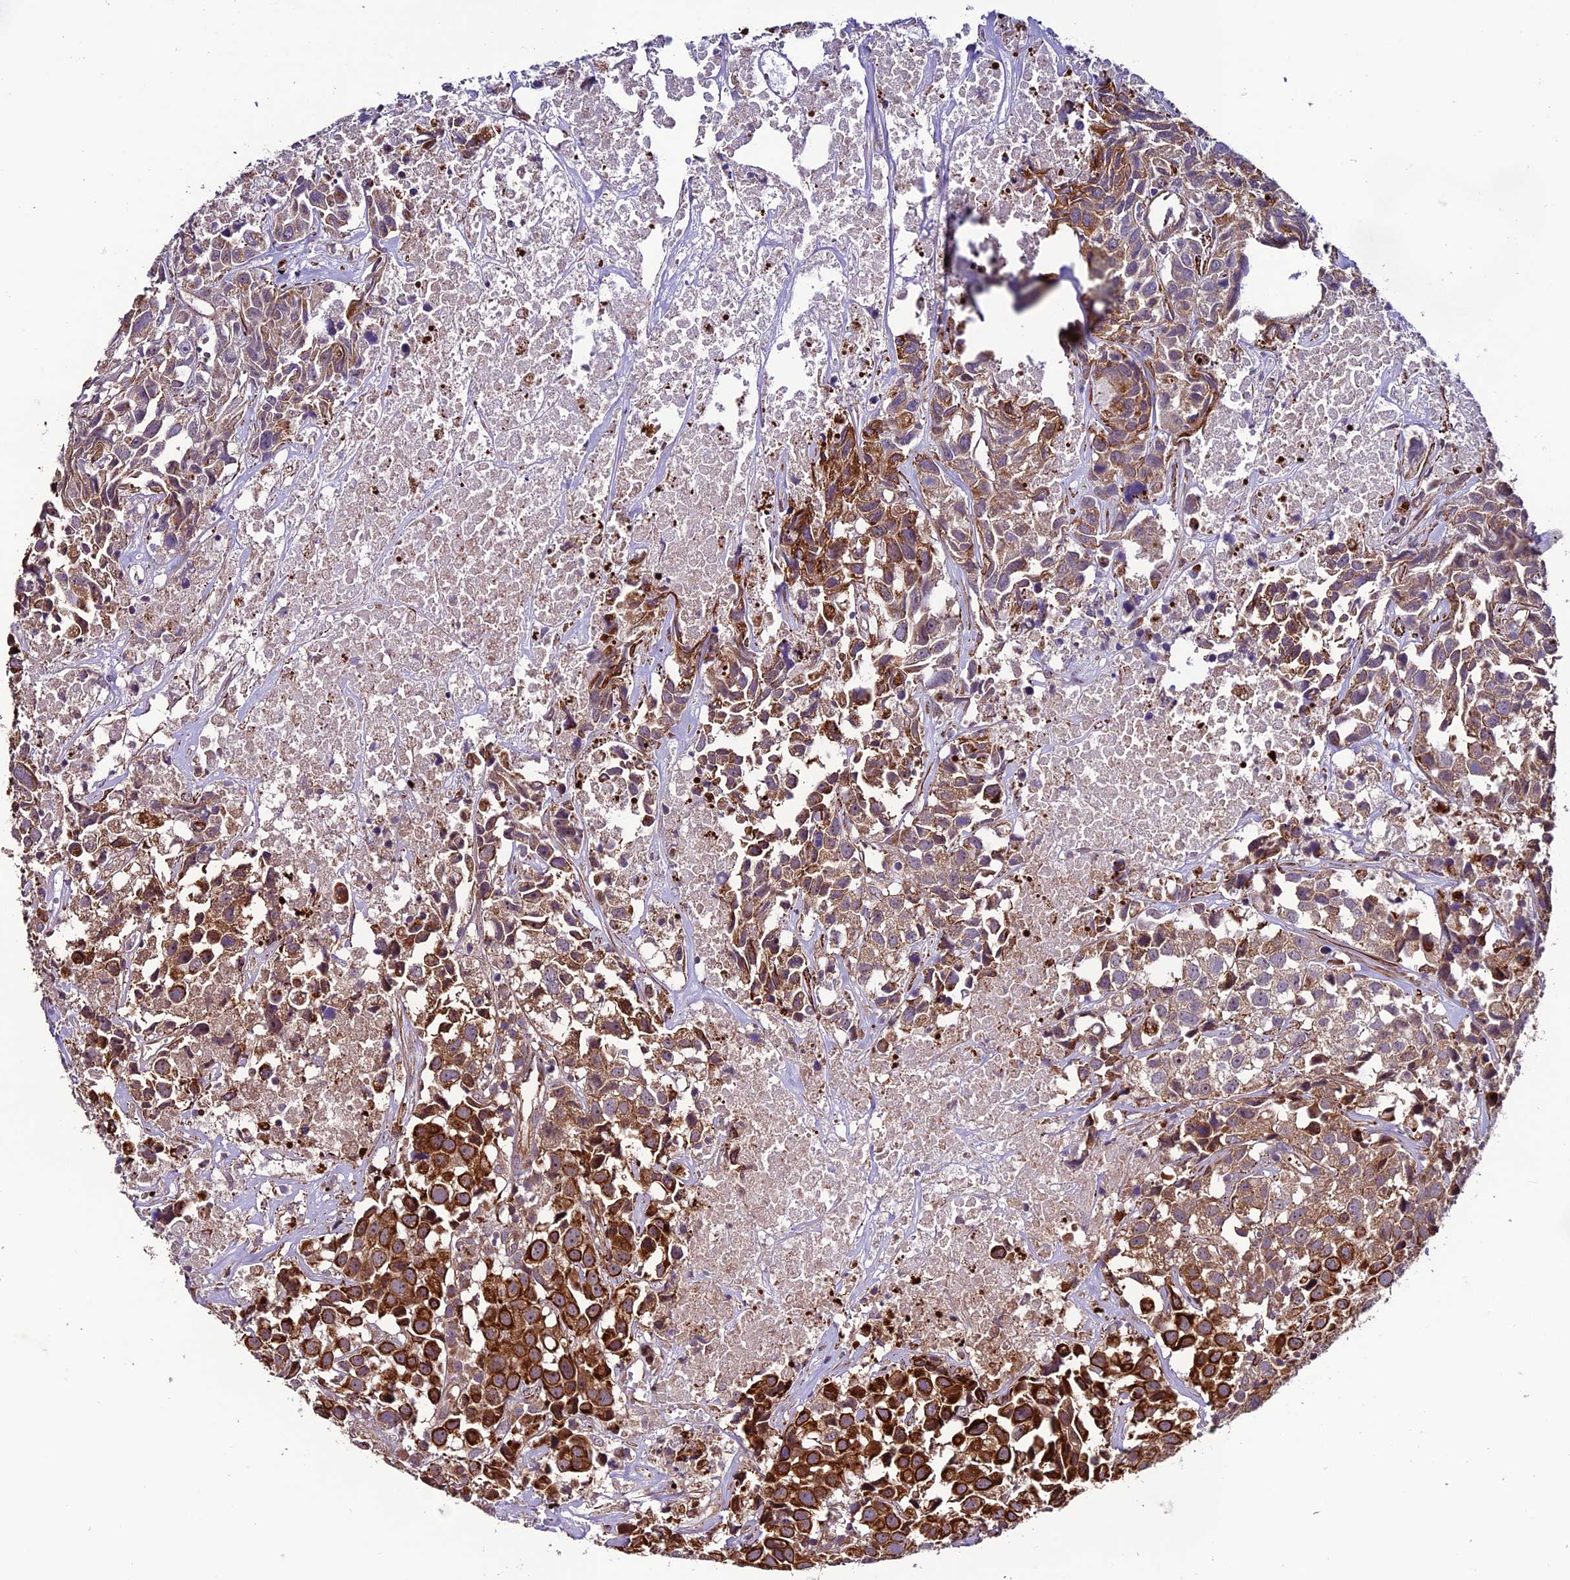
{"staining": {"intensity": "moderate", "quantity": ">75%", "location": "cytoplasmic/membranous"}, "tissue": "urothelial cancer", "cell_type": "Tumor cells", "image_type": "cancer", "snomed": [{"axis": "morphology", "description": "Urothelial carcinoma, High grade"}, {"axis": "topography", "description": "Urinary bladder"}], "caption": "Immunohistochemical staining of human high-grade urothelial carcinoma exhibits medium levels of moderate cytoplasmic/membranous protein expression in about >75% of tumor cells. Nuclei are stained in blue.", "gene": "TNIP3", "patient": {"sex": "female", "age": 75}}